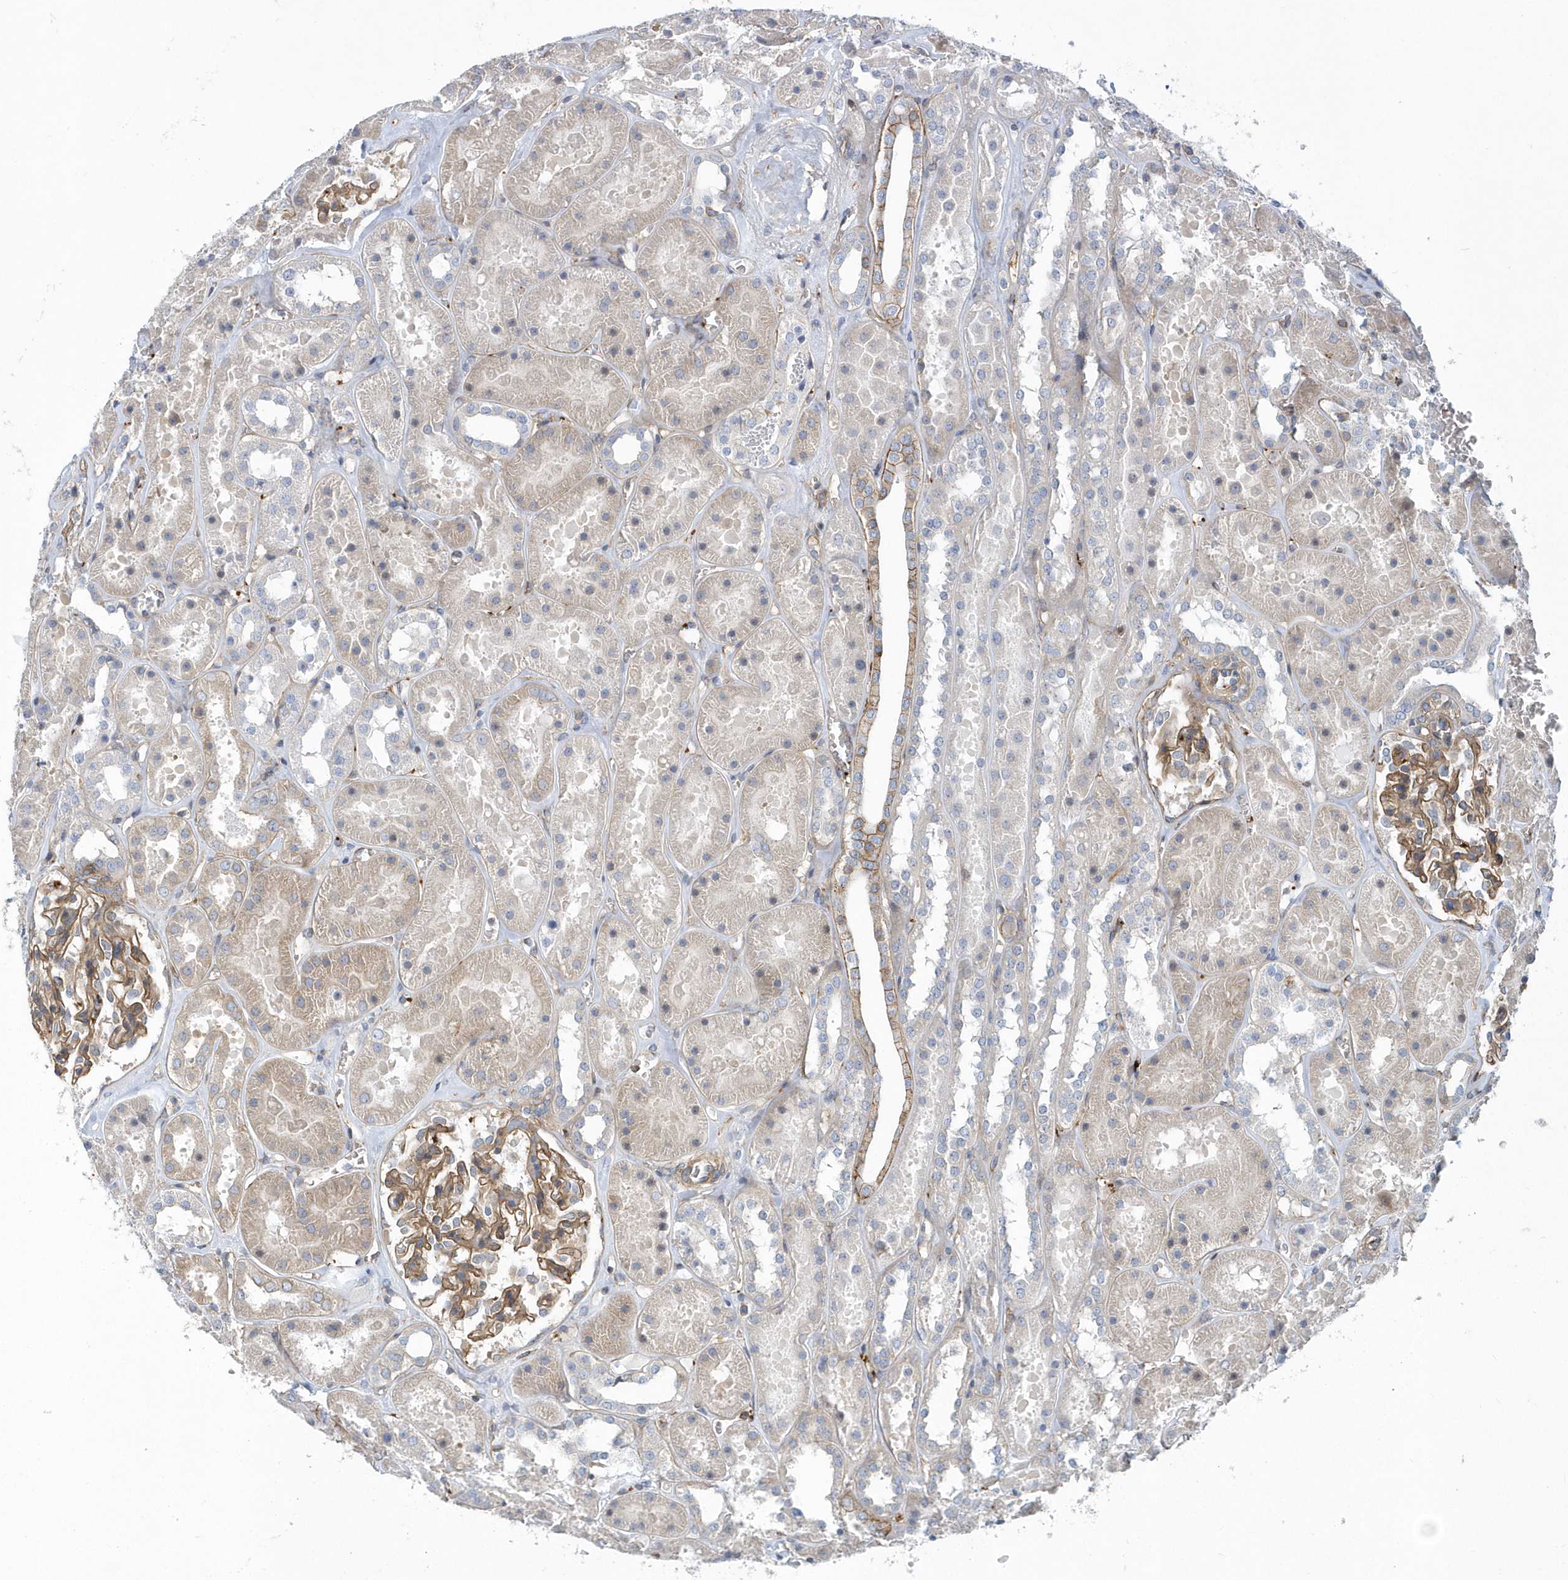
{"staining": {"intensity": "moderate", "quantity": ">75%", "location": "cytoplasmic/membranous"}, "tissue": "kidney", "cell_type": "Cells in glomeruli", "image_type": "normal", "snomed": [{"axis": "morphology", "description": "Normal tissue, NOS"}, {"axis": "topography", "description": "Kidney"}], "caption": "Immunohistochemistry staining of unremarkable kidney, which displays medium levels of moderate cytoplasmic/membranous positivity in about >75% of cells in glomeruli indicating moderate cytoplasmic/membranous protein expression. The staining was performed using DAB (3,3'-diaminobenzidine) (brown) for protein detection and nuclei were counterstained in hematoxylin (blue).", "gene": "ARAP2", "patient": {"sex": "female", "age": 41}}